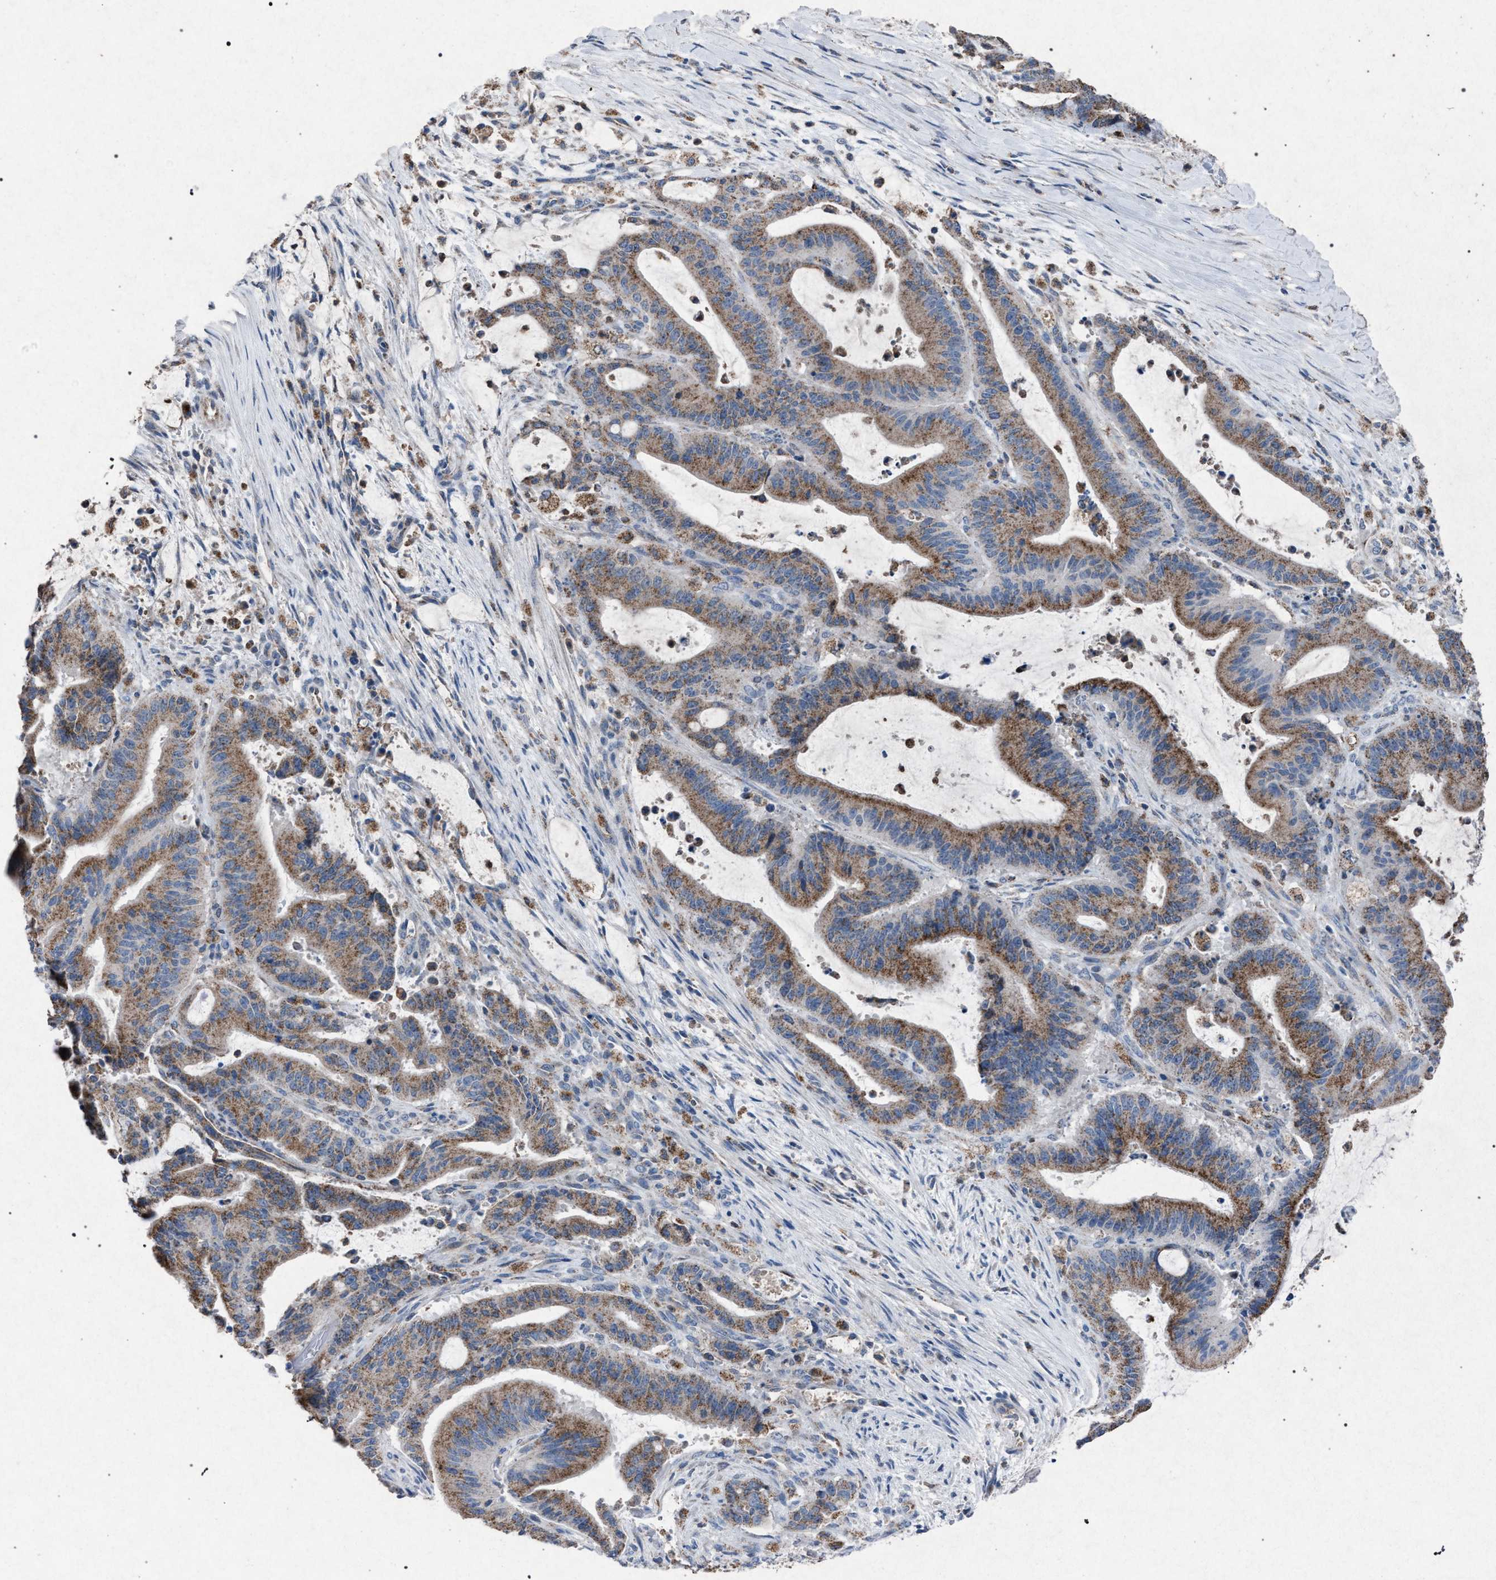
{"staining": {"intensity": "moderate", "quantity": ">75%", "location": "cytoplasmic/membranous"}, "tissue": "liver cancer", "cell_type": "Tumor cells", "image_type": "cancer", "snomed": [{"axis": "morphology", "description": "Normal tissue, NOS"}, {"axis": "morphology", "description": "Cholangiocarcinoma"}, {"axis": "topography", "description": "Liver"}, {"axis": "topography", "description": "Peripheral nerve tissue"}], "caption": "Cholangiocarcinoma (liver) stained for a protein reveals moderate cytoplasmic/membranous positivity in tumor cells.", "gene": "HSD17B4", "patient": {"sex": "female", "age": 73}}